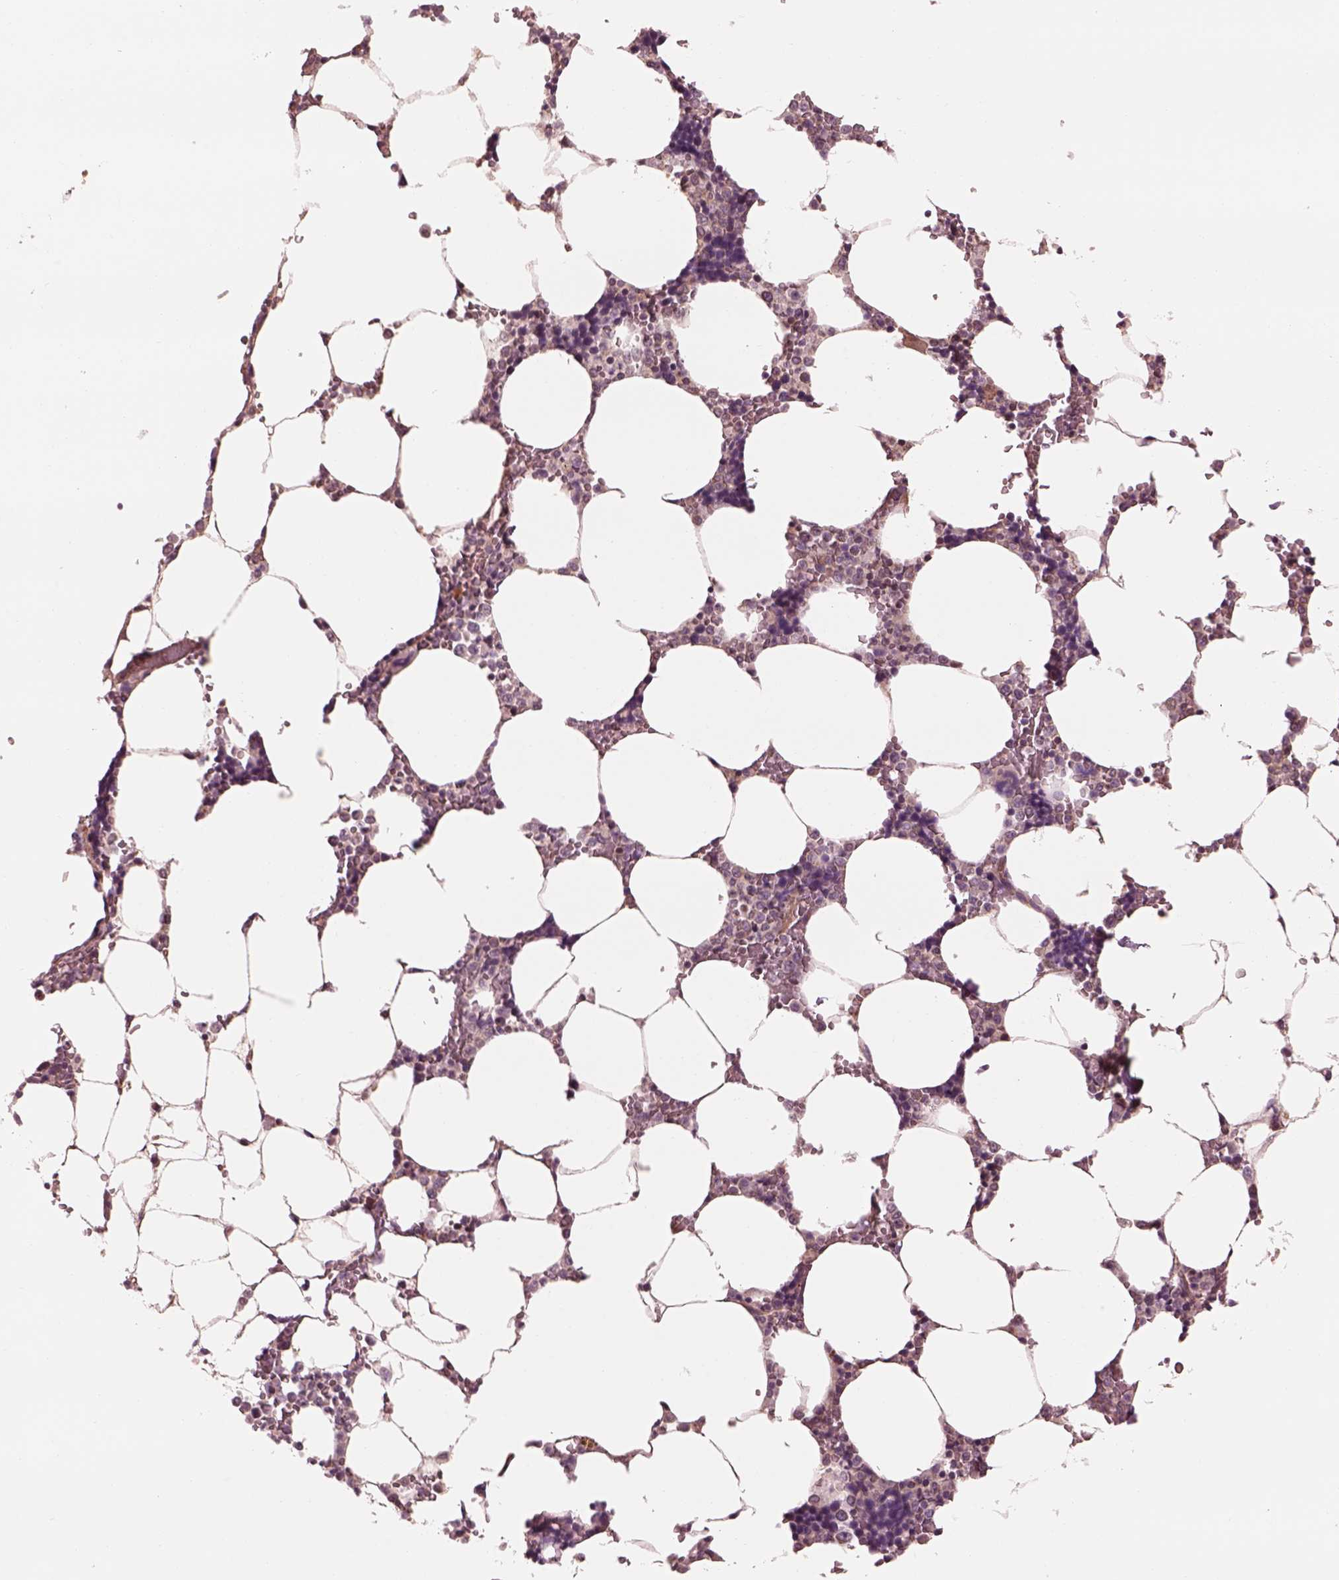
{"staining": {"intensity": "moderate", "quantity": "<25%", "location": "cytoplasmic/membranous"}, "tissue": "bone marrow", "cell_type": "Hematopoietic cells", "image_type": "normal", "snomed": [{"axis": "morphology", "description": "Normal tissue, NOS"}, {"axis": "topography", "description": "Bone marrow"}], "caption": "The photomicrograph displays staining of normal bone marrow, revealing moderate cytoplasmic/membranous protein staining (brown color) within hematopoietic cells.", "gene": "STK33", "patient": {"sex": "female", "age": 52}}